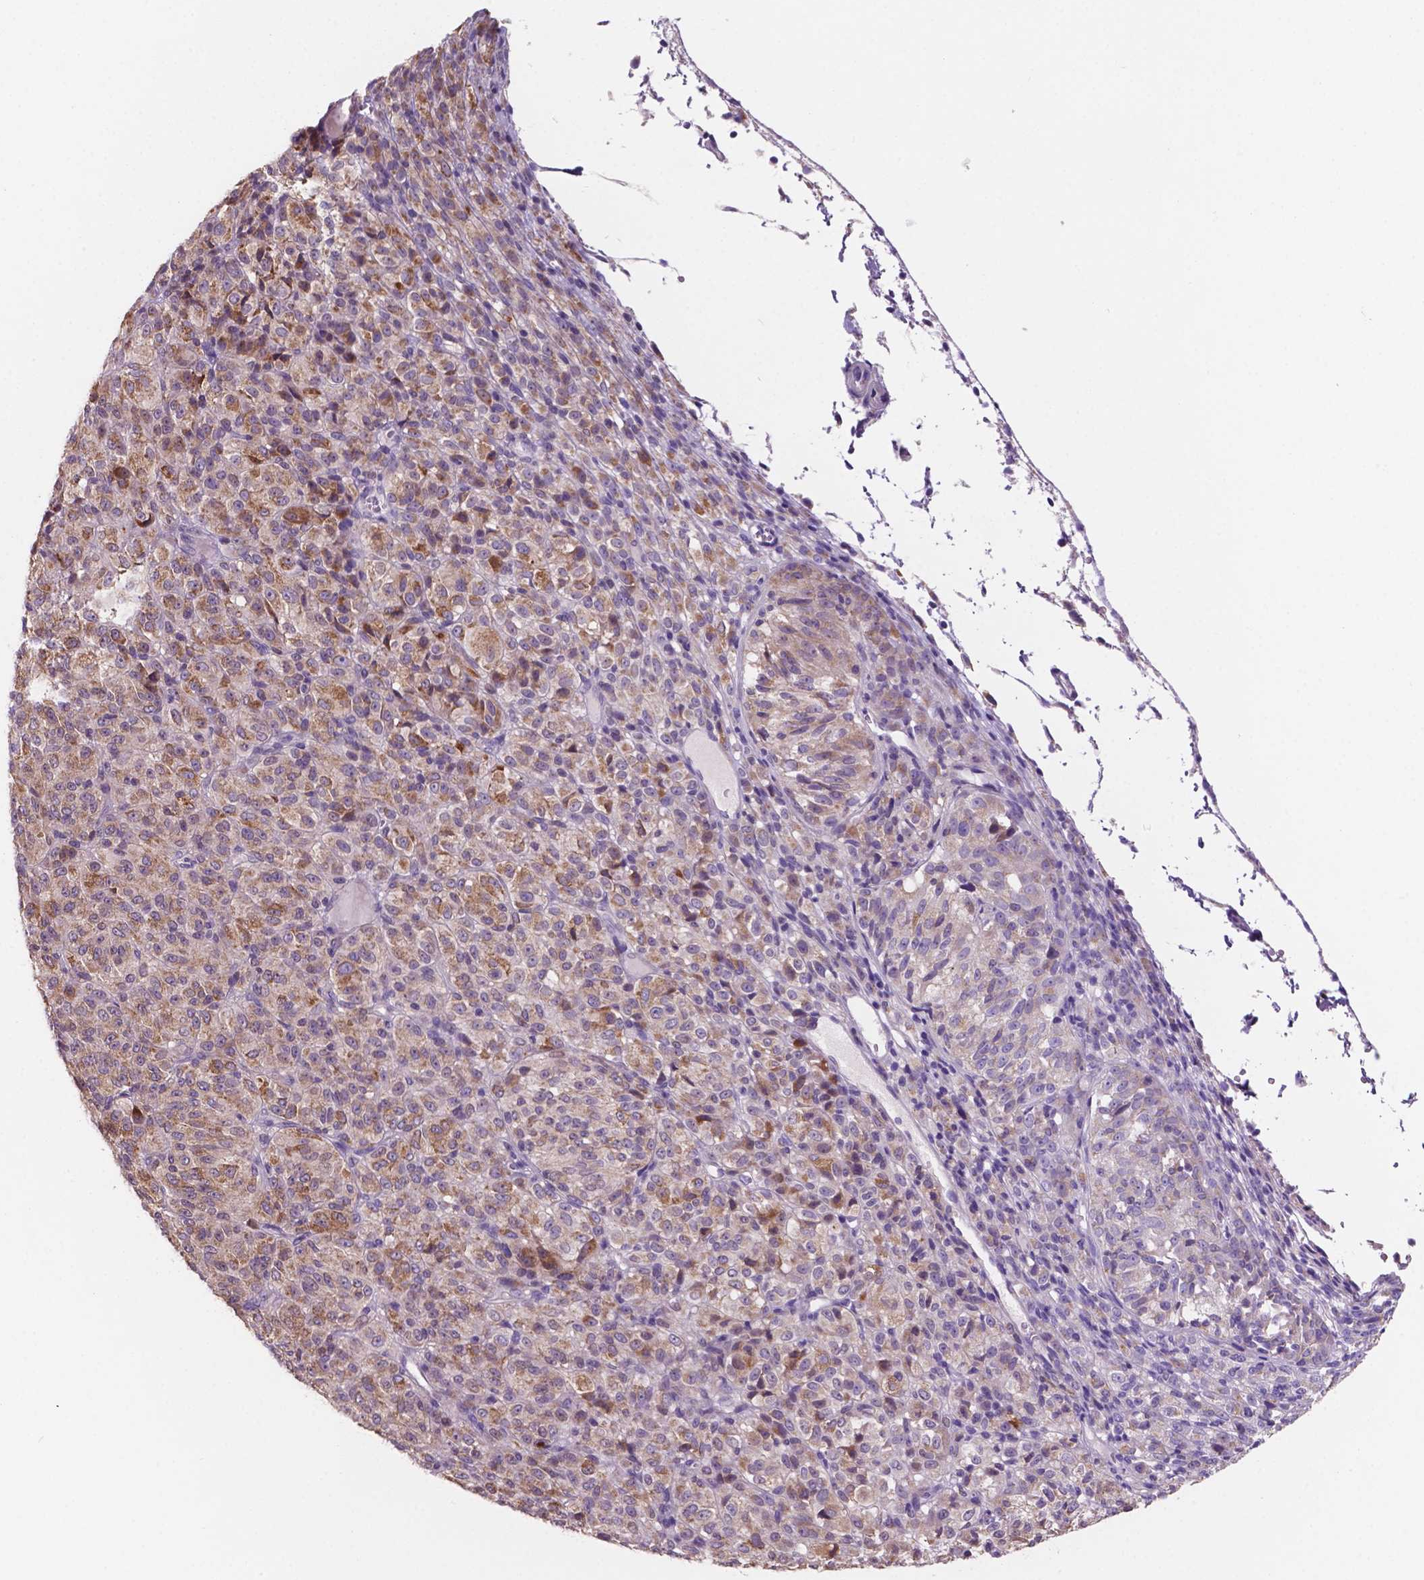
{"staining": {"intensity": "moderate", "quantity": "<25%", "location": "cytoplasmic/membranous"}, "tissue": "melanoma", "cell_type": "Tumor cells", "image_type": "cancer", "snomed": [{"axis": "morphology", "description": "Malignant melanoma, Metastatic site"}, {"axis": "topography", "description": "Brain"}], "caption": "Protein staining demonstrates moderate cytoplasmic/membranous positivity in about <25% of tumor cells in melanoma.", "gene": "MKRN2OS", "patient": {"sex": "female", "age": 56}}